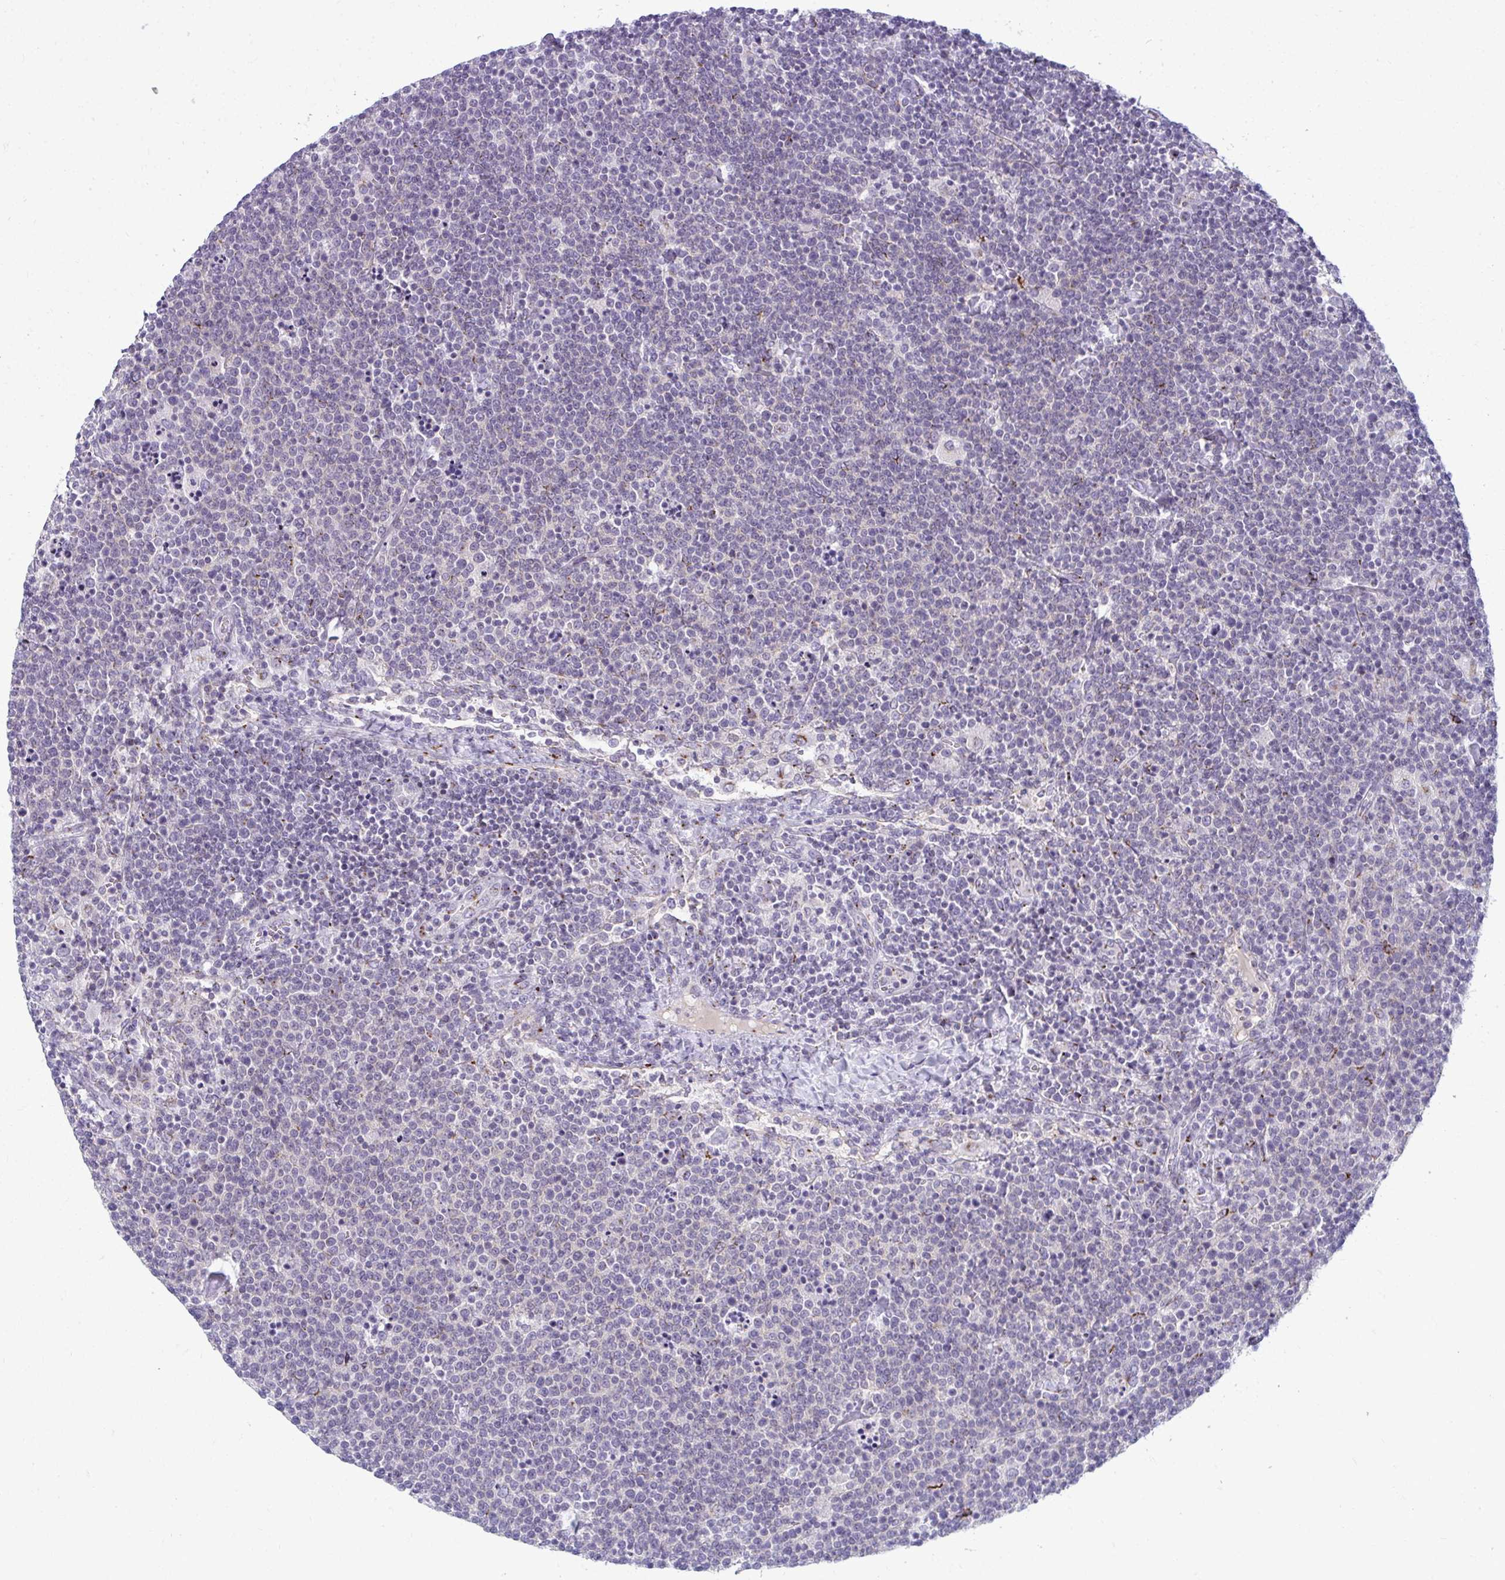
{"staining": {"intensity": "negative", "quantity": "none", "location": "none"}, "tissue": "lymphoma", "cell_type": "Tumor cells", "image_type": "cancer", "snomed": [{"axis": "morphology", "description": "Malignant lymphoma, non-Hodgkin's type, High grade"}, {"axis": "topography", "description": "Lymph node"}], "caption": "IHC histopathology image of human lymphoma stained for a protein (brown), which exhibits no staining in tumor cells. (DAB (3,3'-diaminobenzidine) IHC, high magnification).", "gene": "DTX4", "patient": {"sex": "male", "age": 61}}